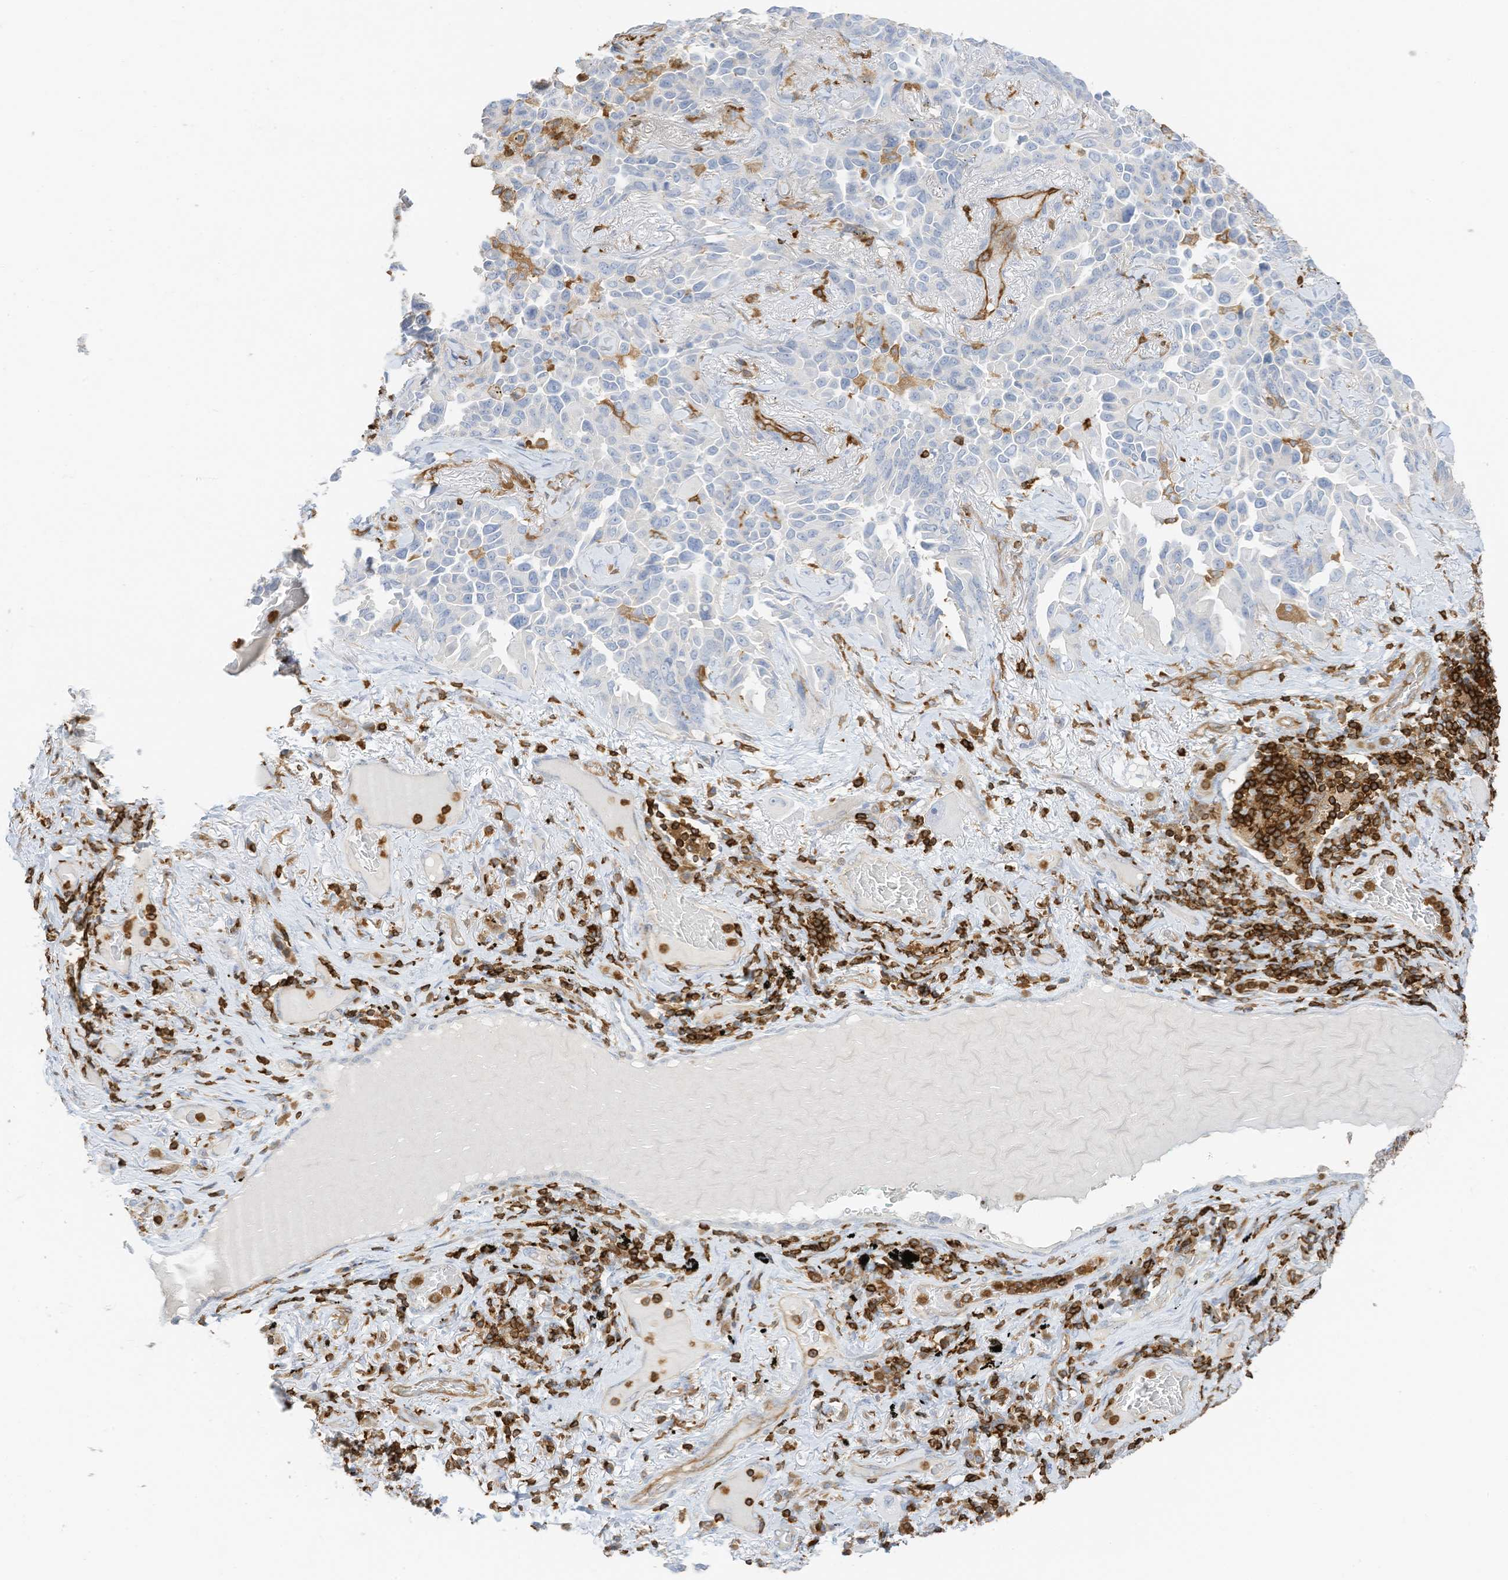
{"staining": {"intensity": "moderate", "quantity": "<25%", "location": "nuclear"}, "tissue": "lung cancer", "cell_type": "Tumor cells", "image_type": "cancer", "snomed": [{"axis": "morphology", "description": "Adenocarcinoma, NOS"}, {"axis": "topography", "description": "Lung"}], "caption": "Lung cancer (adenocarcinoma) stained with a brown dye demonstrates moderate nuclear positive positivity in about <25% of tumor cells.", "gene": "ARHGAP25", "patient": {"sex": "female", "age": 67}}